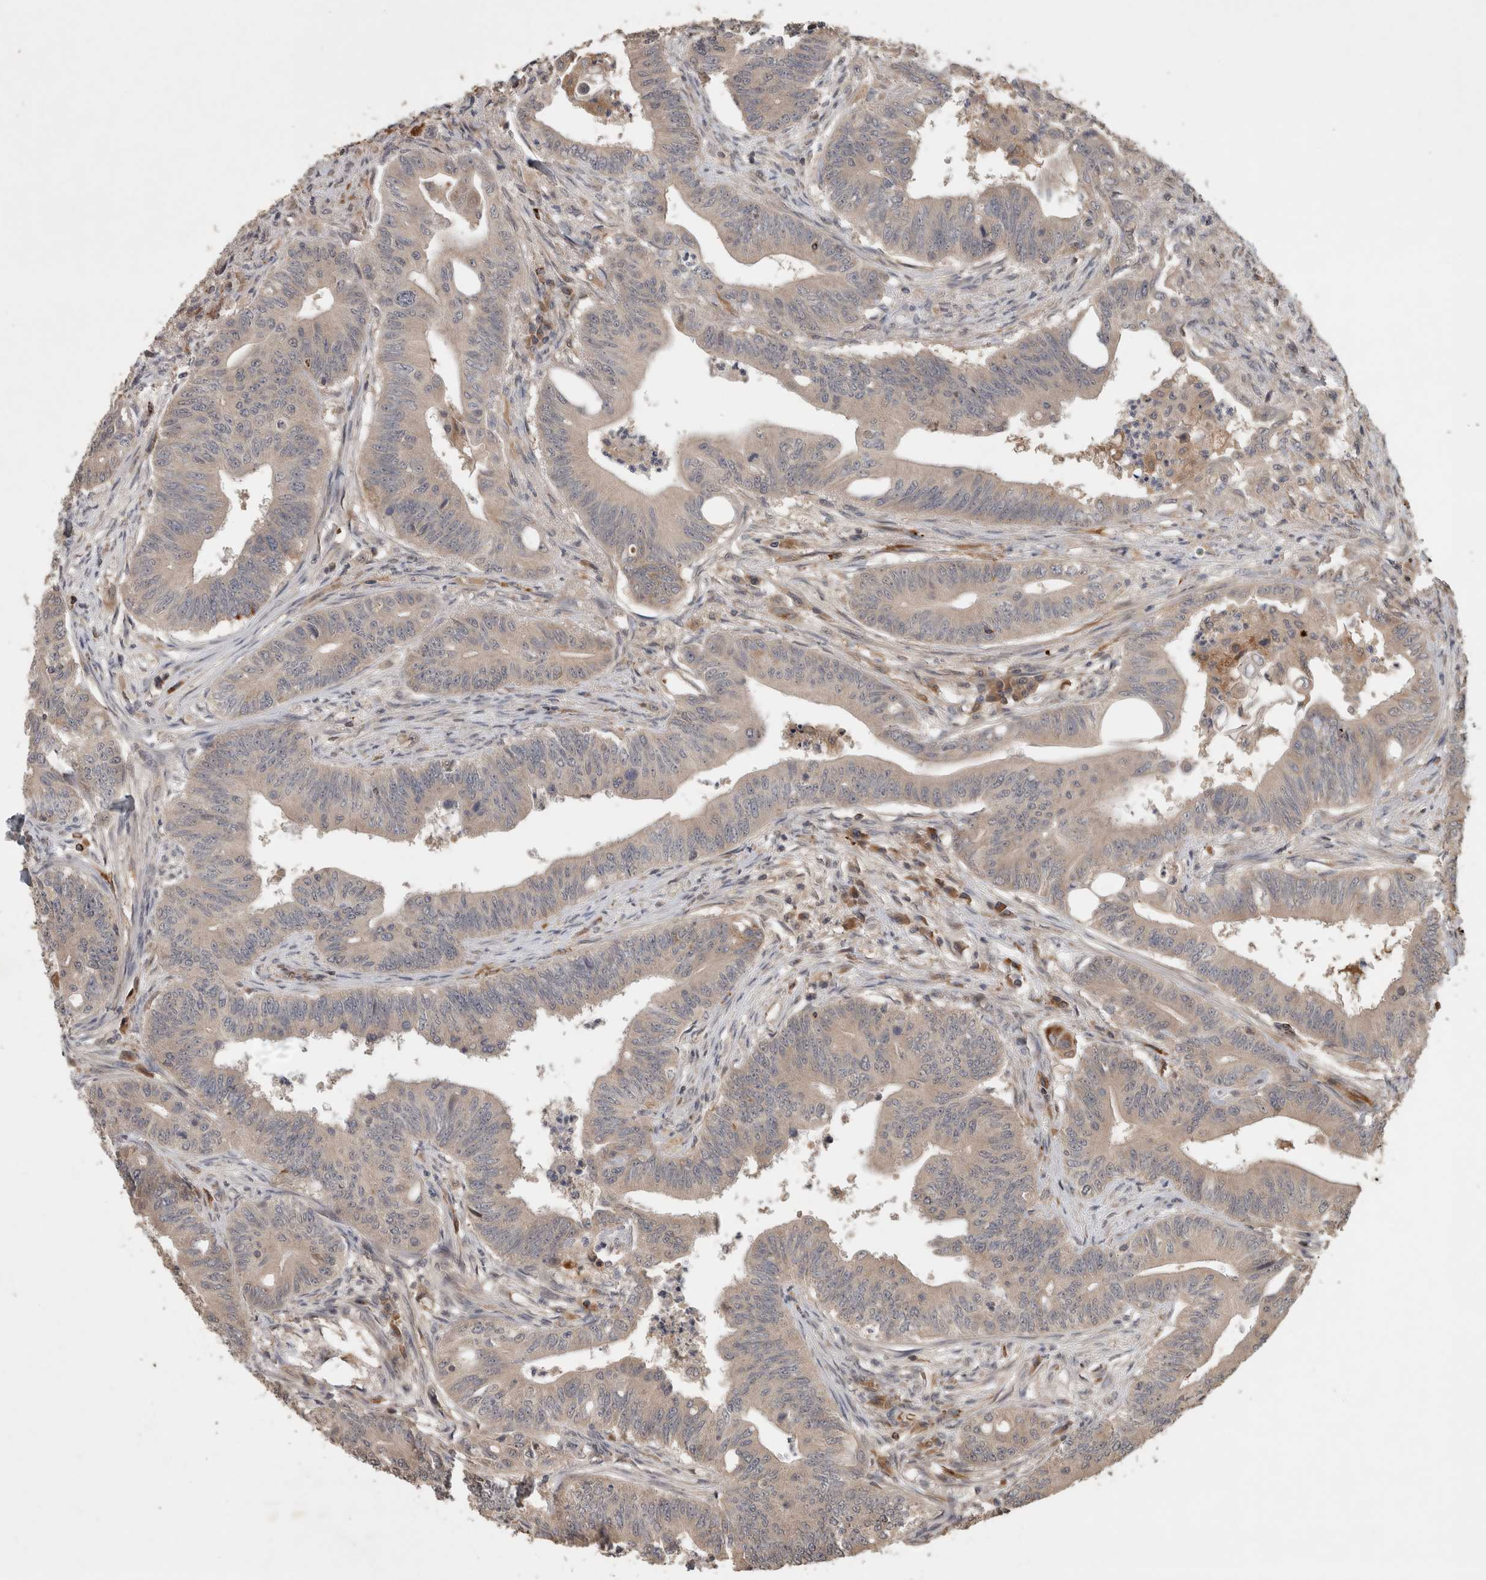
{"staining": {"intensity": "negative", "quantity": "none", "location": "none"}, "tissue": "colorectal cancer", "cell_type": "Tumor cells", "image_type": "cancer", "snomed": [{"axis": "morphology", "description": "Adenoma, NOS"}, {"axis": "morphology", "description": "Adenocarcinoma, NOS"}, {"axis": "topography", "description": "Colon"}], "caption": "A micrograph of colorectal cancer (adenocarcinoma) stained for a protein shows no brown staining in tumor cells.", "gene": "SERAC1", "patient": {"sex": "male", "age": 79}}